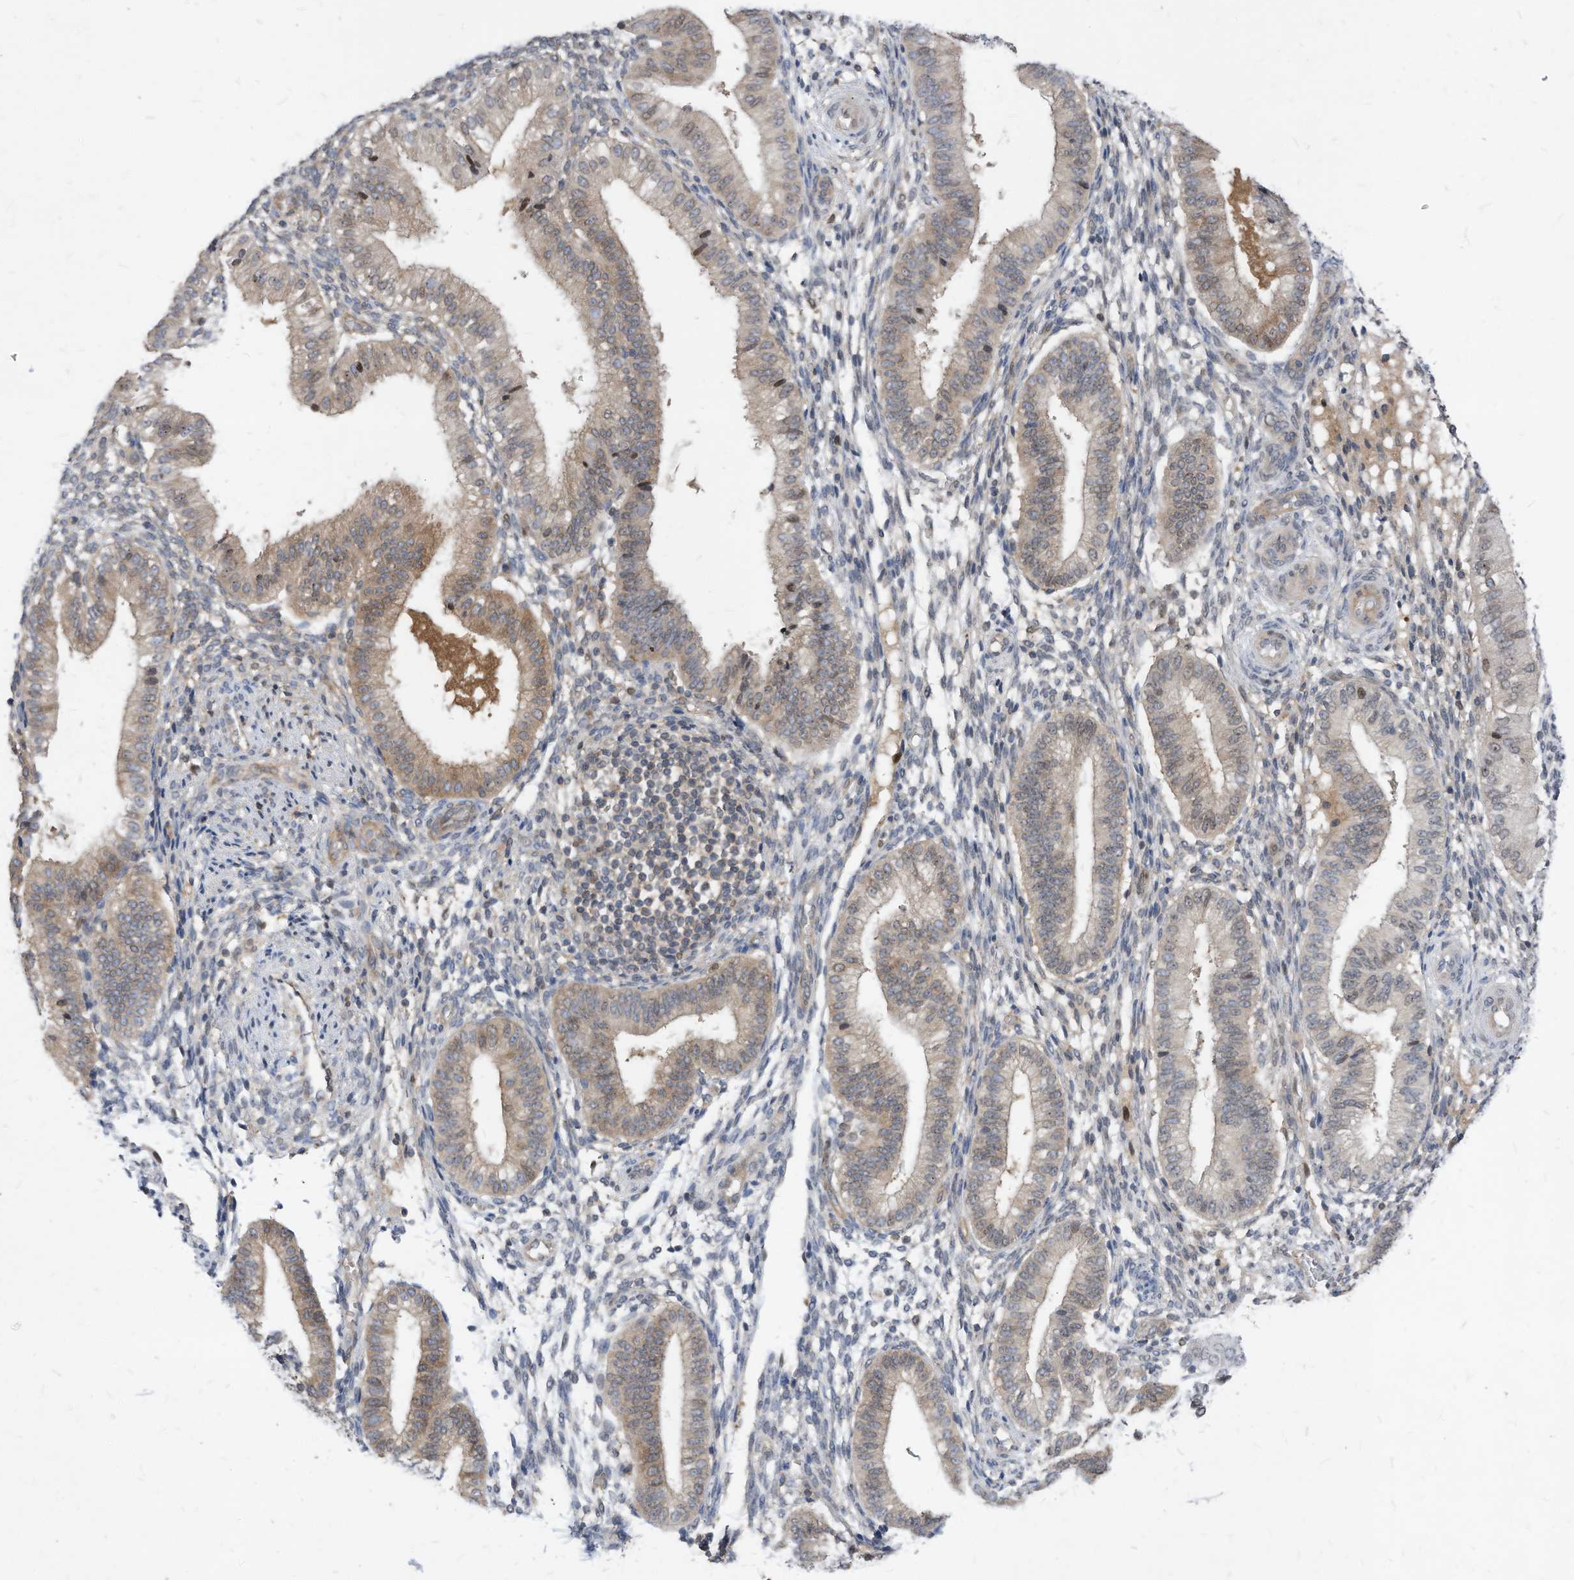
{"staining": {"intensity": "weak", "quantity": "<25%", "location": "nuclear"}, "tissue": "endometrium", "cell_type": "Cells in endometrial stroma", "image_type": "normal", "snomed": [{"axis": "morphology", "description": "Normal tissue, NOS"}, {"axis": "topography", "description": "Endometrium"}], "caption": "Immunohistochemistry (IHC) of unremarkable human endometrium shows no positivity in cells in endometrial stroma.", "gene": "KPNB1", "patient": {"sex": "female", "age": 39}}